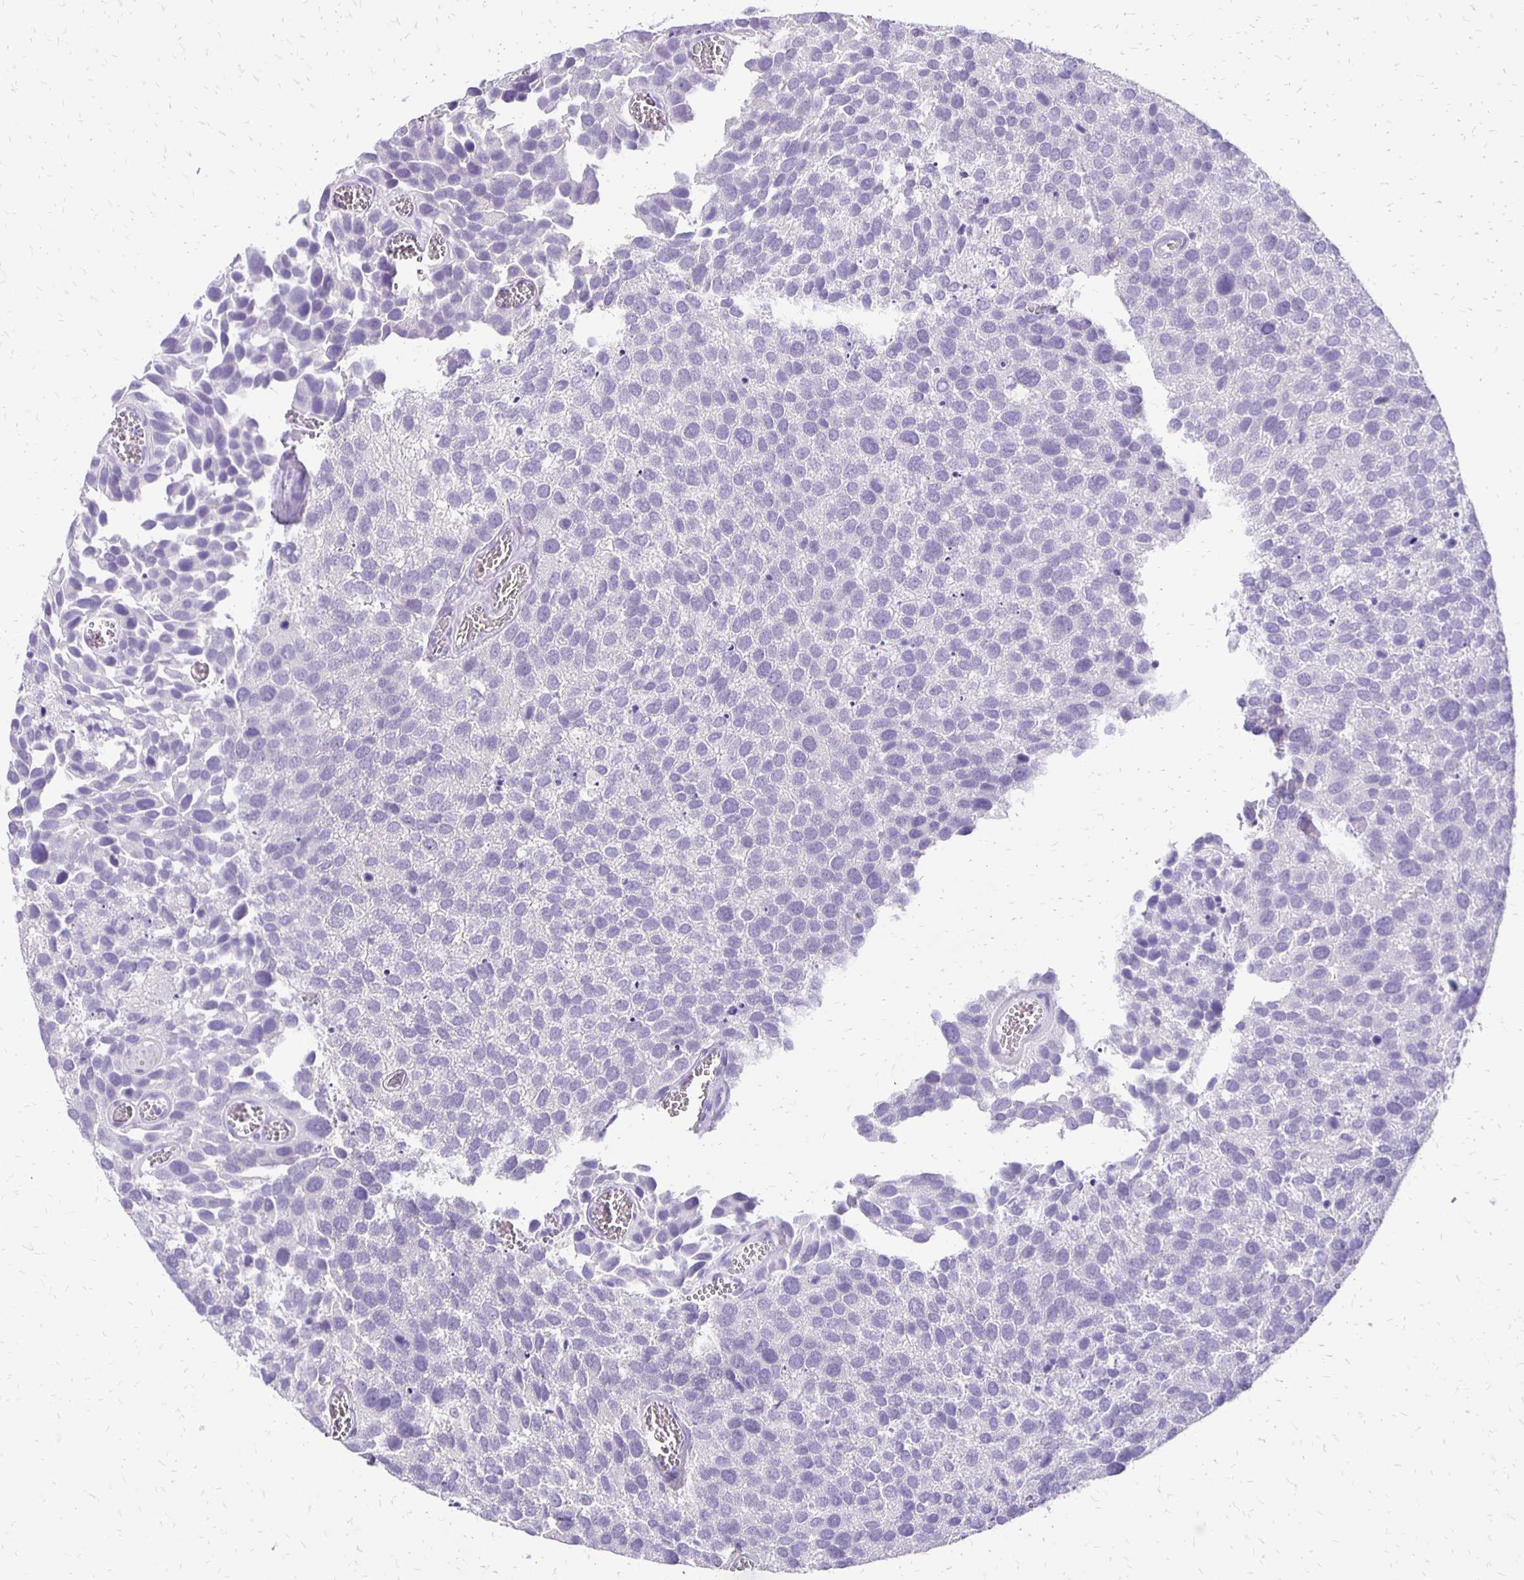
{"staining": {"intensity": "negative", "quantity": "none", "location": "none"}, "tissue": "urothelial cancer", "cell_type": "Tumor cells", "image_type": "cancer", "snomed": [{"axis": "morphology", "description": "Urothelial carcinoma, Low grade"}, {"axis": "topography", "description": "Urinary bladder"}], "caption": "Urothelial cancer was stained to show a protein in brown. There is no significant expression in tumor cells.", "gene": "ANKRD45", "patient": {"sex": "female", "age": 69}}